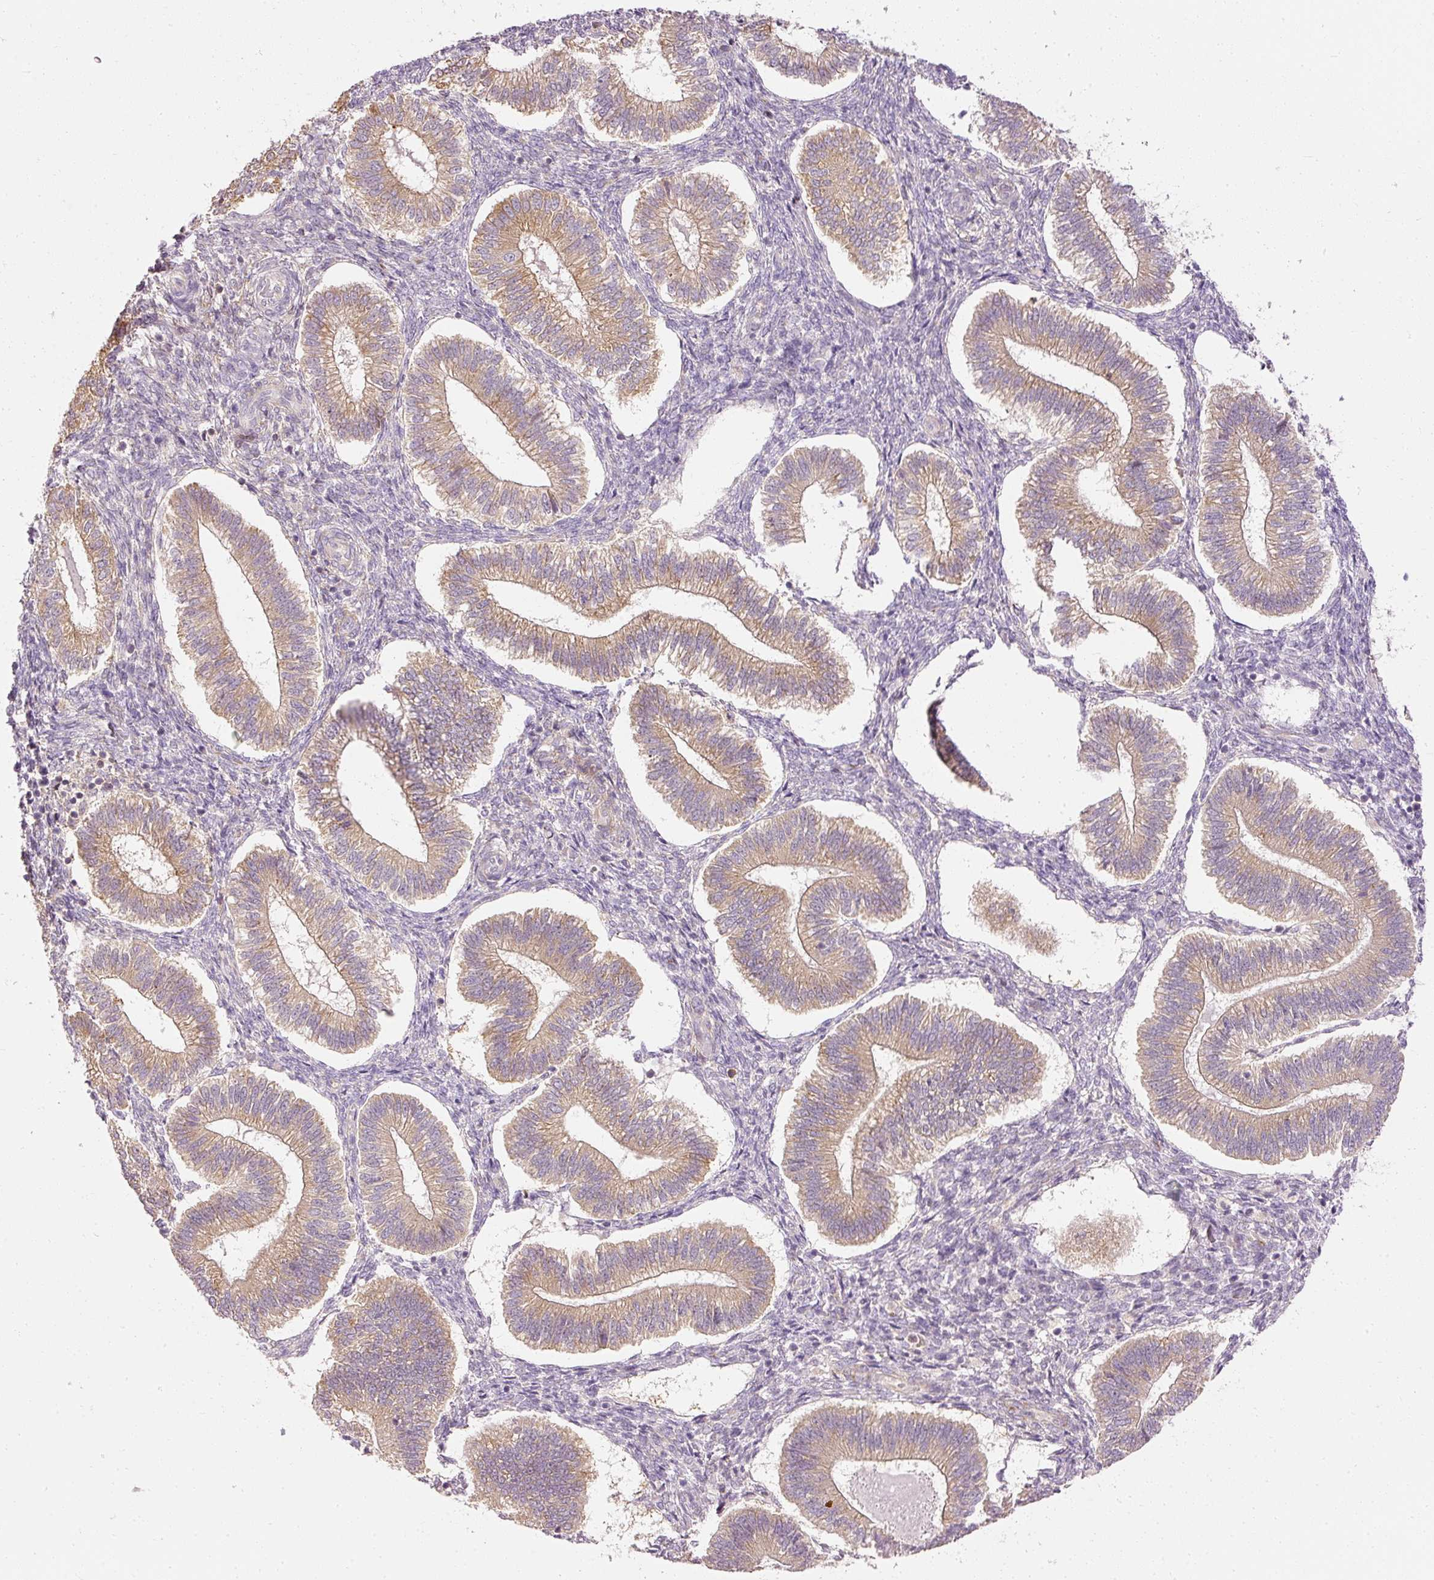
{"staining": {"intensity": "moderate", "quantity": "25%-75%", "location": "cytoplasmic/membranous"}, "tissue": "endometrium", "cell_type": "Cells in endometrial stroma", "image_type": "normal", "snomed": [{"axis": "morphology", "description": "Normal tissue, NOS"}, {"axis": "topography", "description": "Endometrium"}], "caption": "DAB immunohistochemical staining of benign endometrium reveals moderate cytoplasmic/membranous protein expression in about 25%-75% of cells in endometrial stroma. The staining is performed using DAB brown chromogen to label protein expression. The nuclei are counter-stained blue using hematoxylin.", "gene": "ARMH3", "patient": {"sex": "female", "age": 25}}